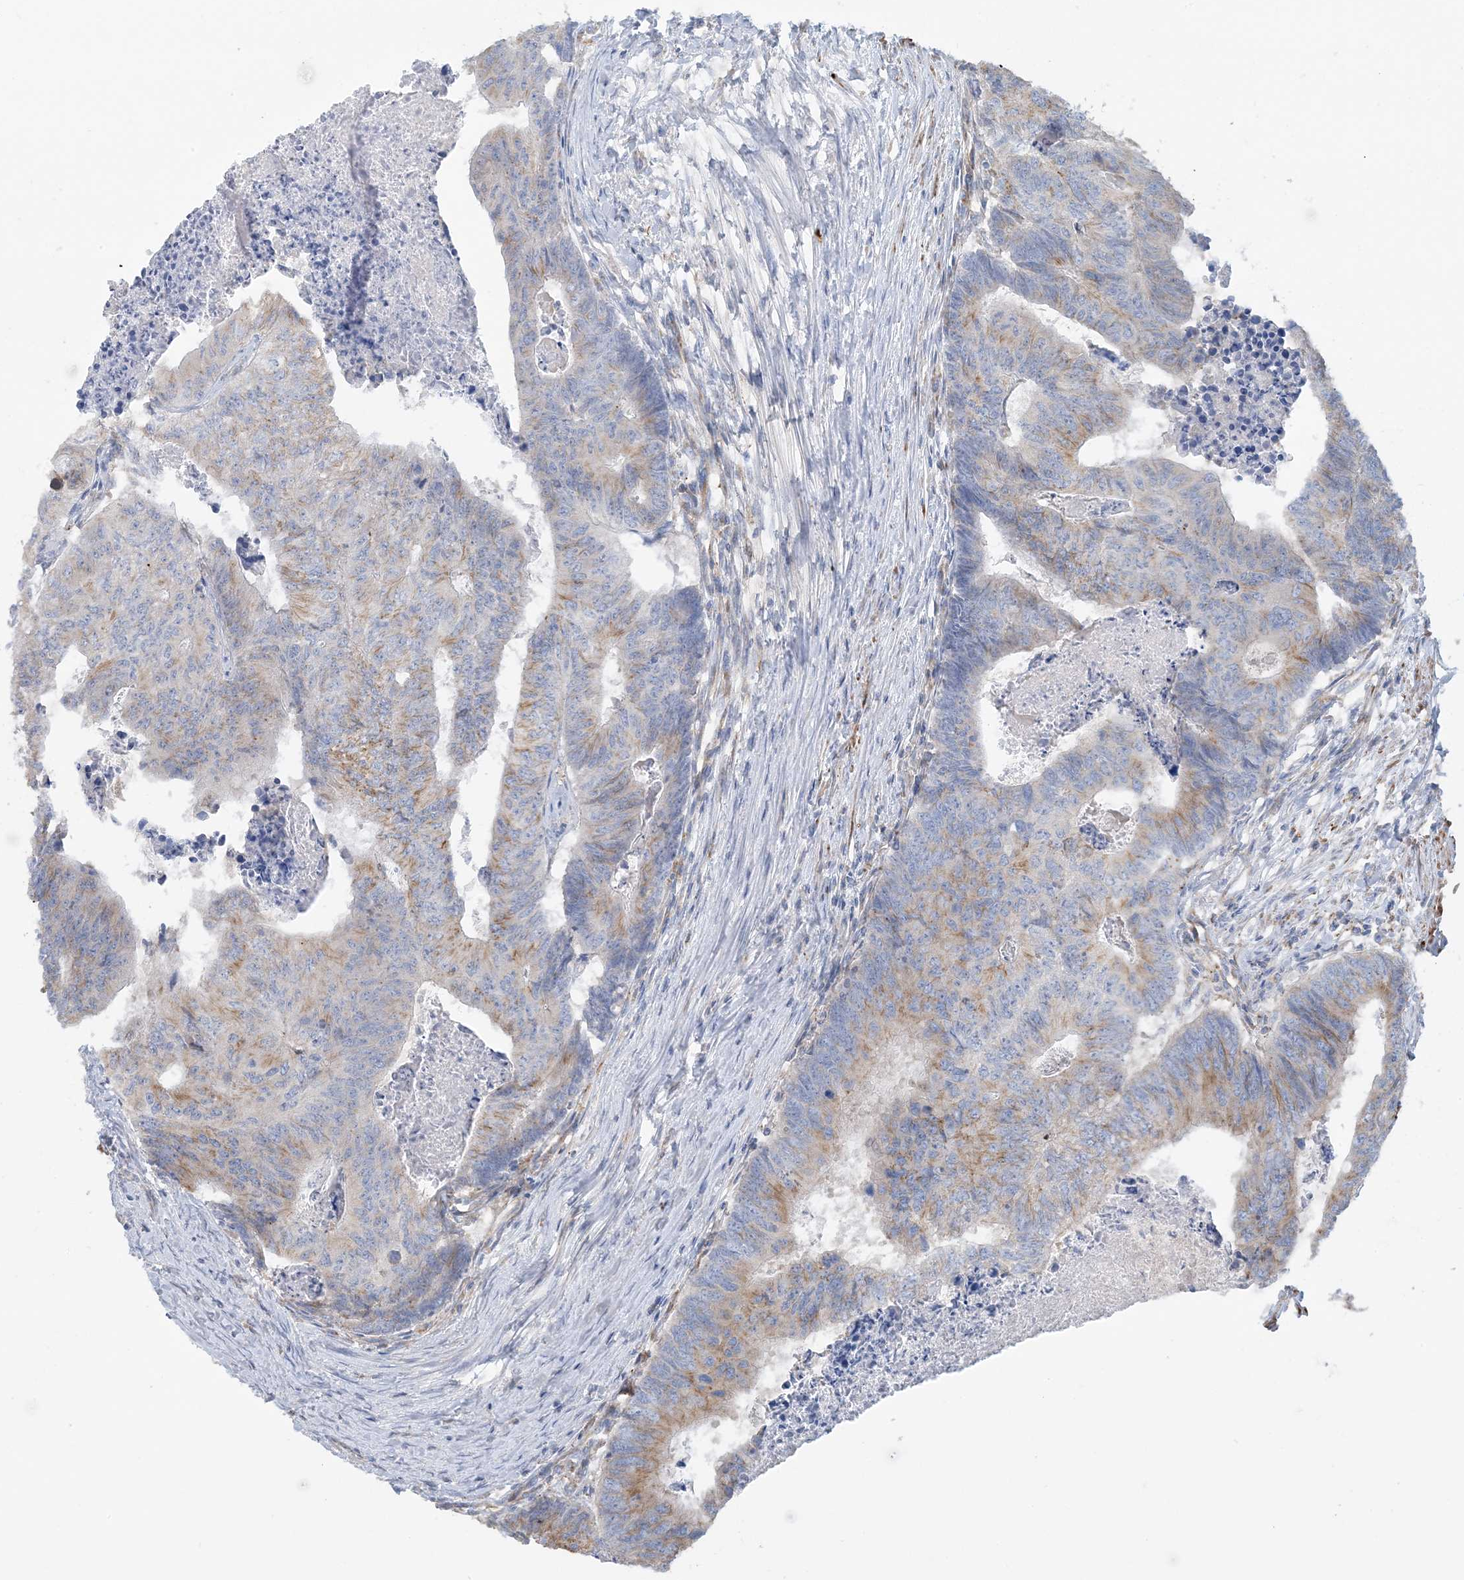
{"staining": {"intensity": "weak", "quantity": "25%-75%", "location": "cytoplasmic/membranous"}, "tissue": "colorectal cancer", "cell_type": "Tumor cells", "image_type": "cancer", "snomed": [{"axis": "morphology", "description": "Adenocarcinoma, NOS"}, {"axis": "topography", "description": "Colon"}], "caption": "Immunohistochemical staining of colorectal cancer exhibits low levels of weak cytoplasmic/membranous protein staining in approximately 25%-75% of tumor cells.", "gene": "CALHM5", "patient": {"sex": "female", "age": 67}}